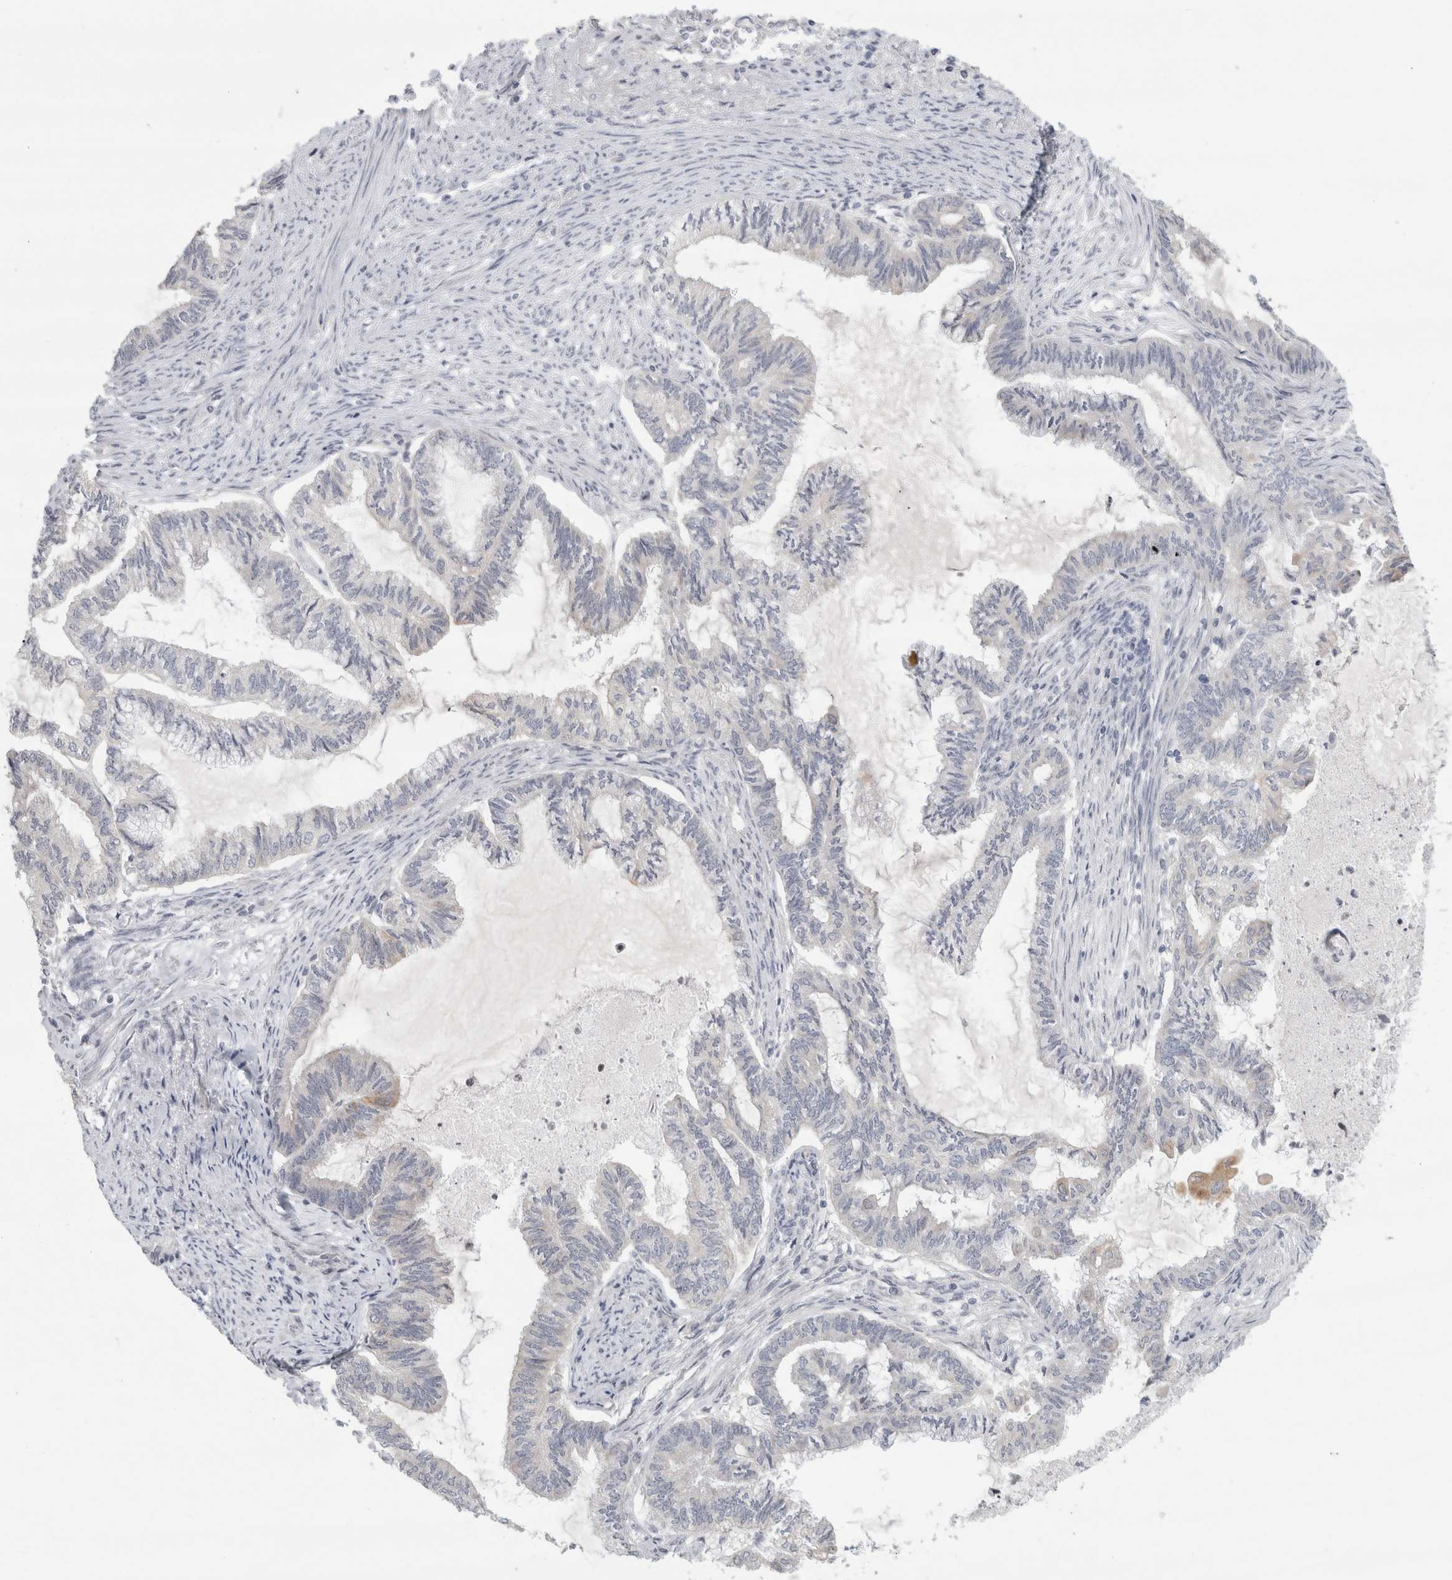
{"staining": {"intensity": "negative", "quantity": "none", "location": "none"}, "tissue": "endometrial cancer", "cell_type": "Tumor cells", "image_type": "cancer", "snomed": [{"axis": "morphology", "description": "Adenocarcinoma, NOS"}, {"axis": "topography", "description": "Endometrium"}], "caption": "A high-resolution histopathology image shows IHC staining of endometrial cancer (adenocarcinoma), which shows no significant staining in tumor cells.", "gene": "UTP25", "patient": {"sex": "female", "age": 86}}